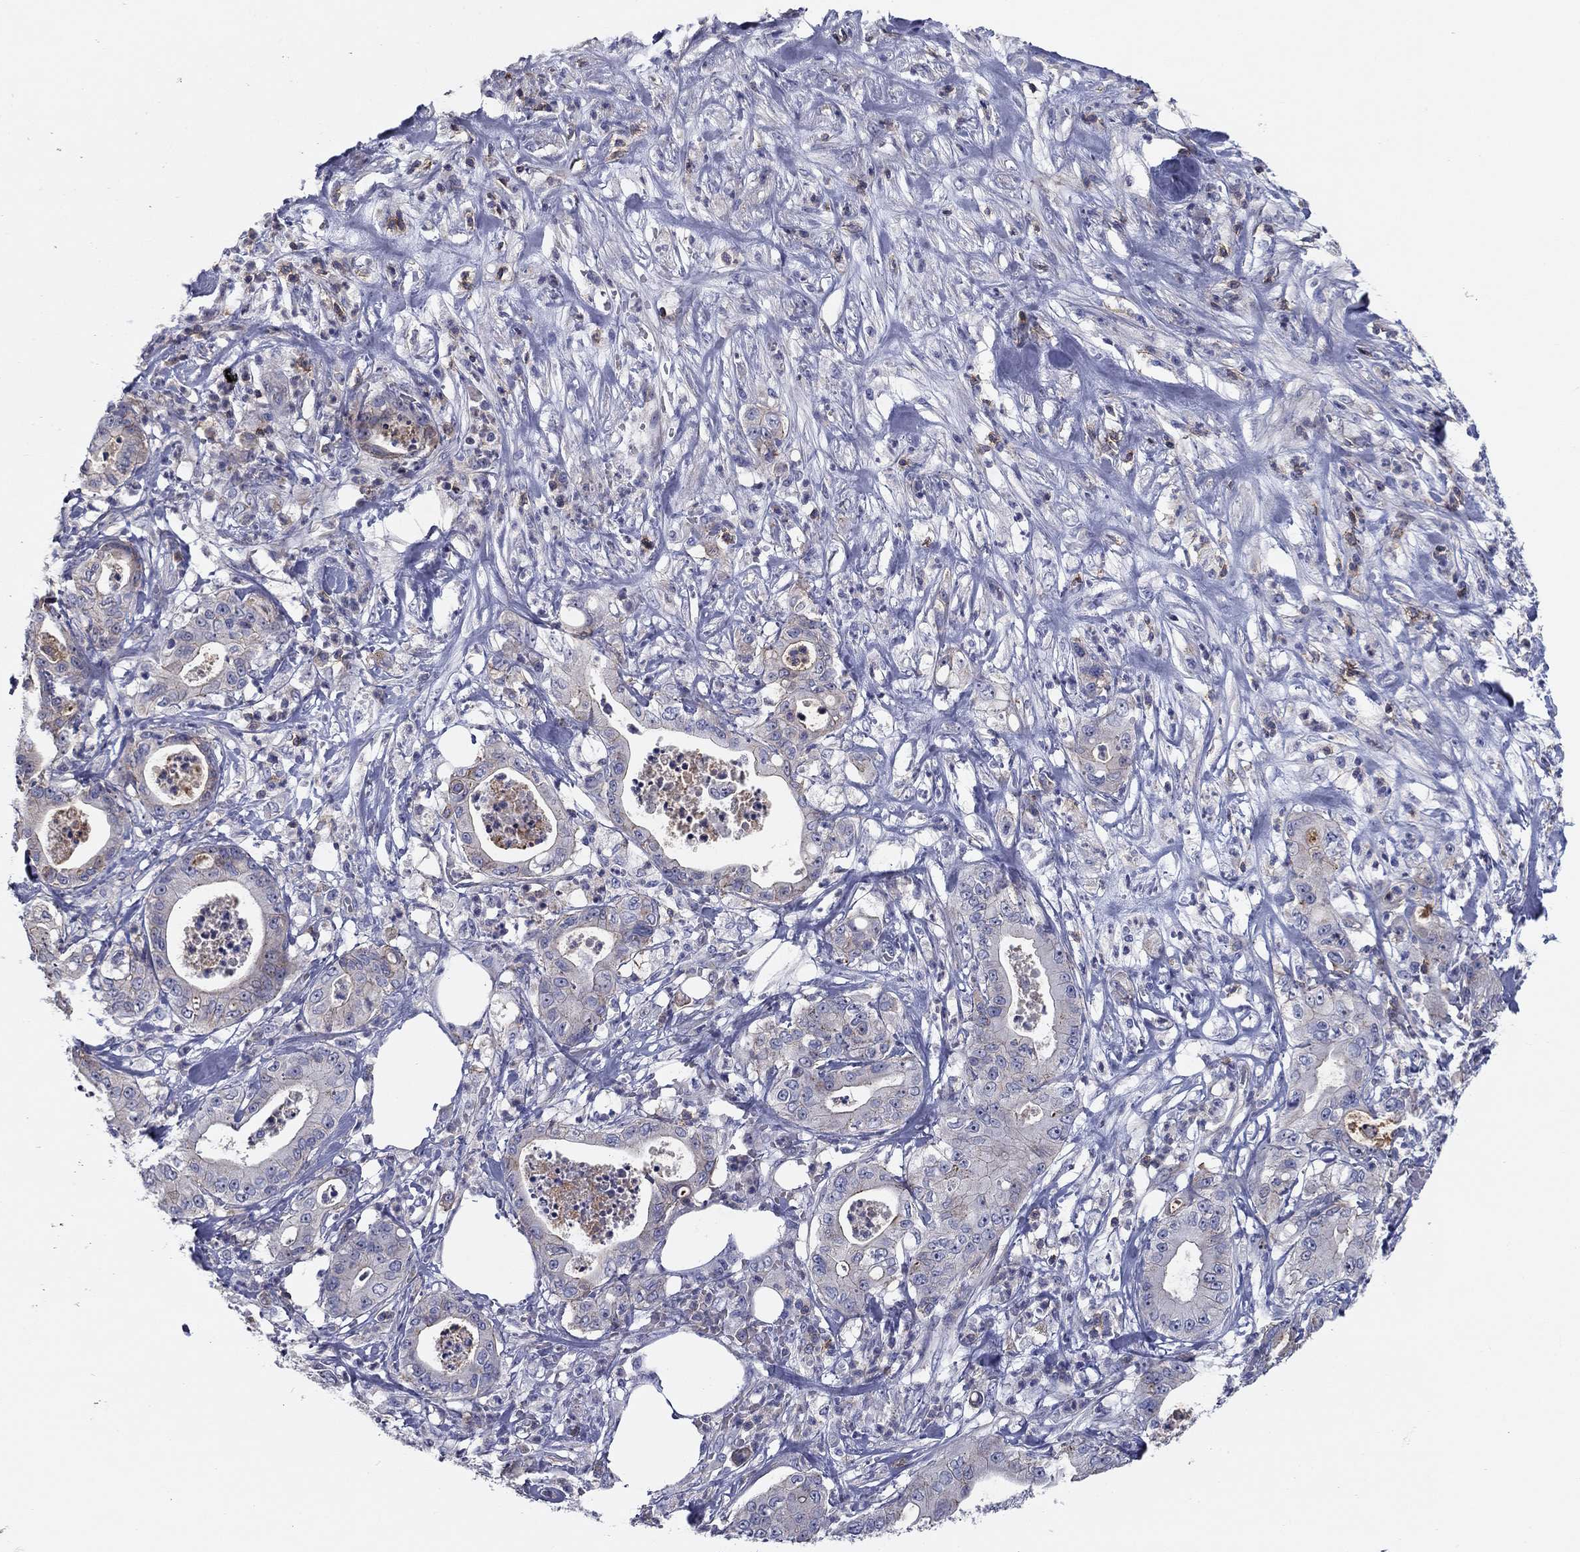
{"staining": {"intensity": "moderate", "quantity": "<25%", "location": "cytoplasmic/membranous"}, "tissue": "pancreatic cancer", "cell_type": "Tumor cells", "image_type": "cancer", "snomed": [{"axis": "morphology", "description": "Adenocarcinoma, NOS"}, {"axis": "topography", "description": "Pancreas"}], "caption": "IHC of pancreatic cancer shows low levels of moderate cytoplasmic/membranous staining in about <25% of tumor cells.", "gene": "SIT1", "patient": {"sex": "male", "age": 71}}